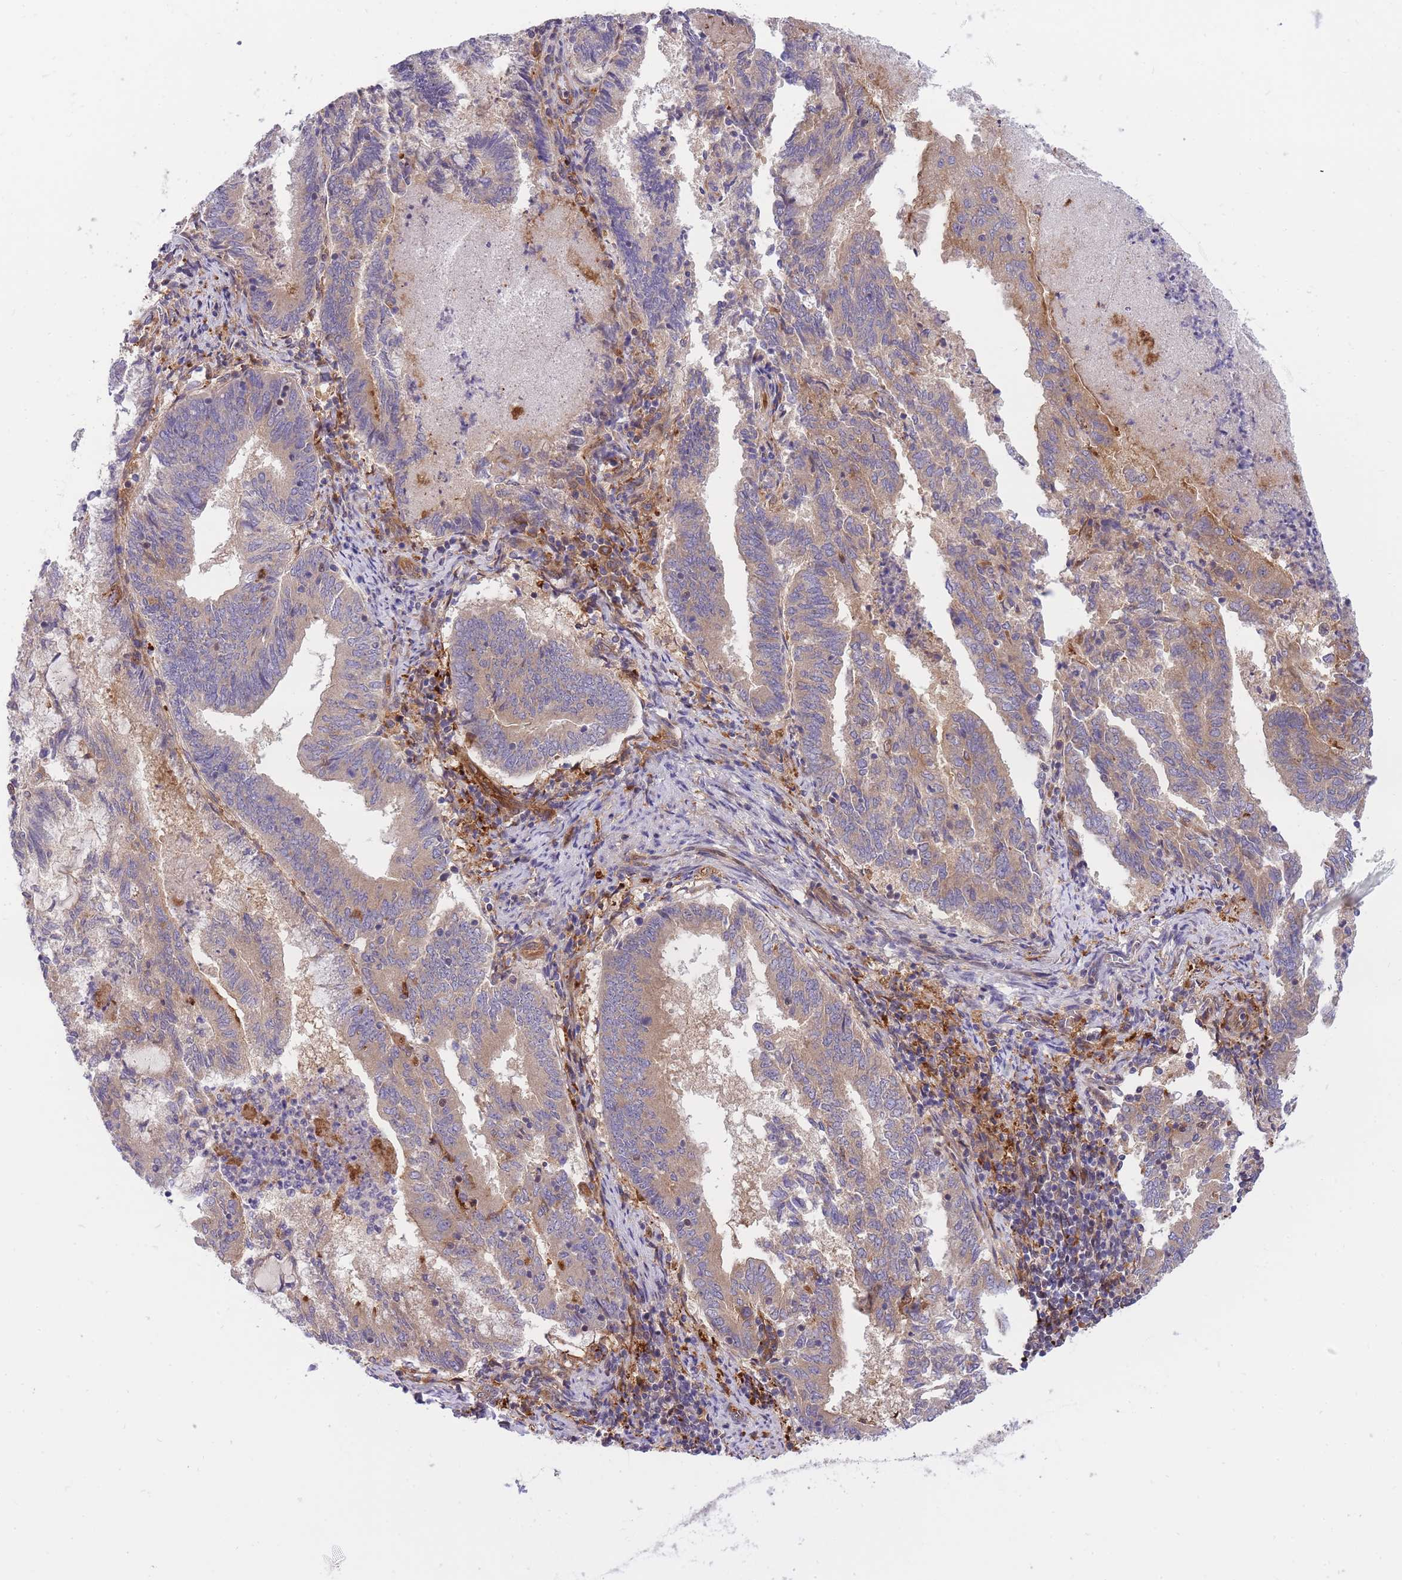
{"staining": {"intensity": "weak", "quantity": ">75%", "location": "cytoplasmic/membranous"}, "tissue": "endometrial cancer", "cell_type": "Tumor cells", "image_type": "cancer", "snomed": [{"axis": "morphology", "description": "Adenocarcinoma, NOS"}, {"axis": "topography", "description": "Endometrium"}], "caption": "Protein analysis of endometrial cancer (adenocarcinoma) tissue shows weak cytoplasmic/membranous expression in approximately >75% of tumor cells. Nuclei are stained in blue.", "gene": "CRYGN", "patient": {"sex": "female", "age": 80}}